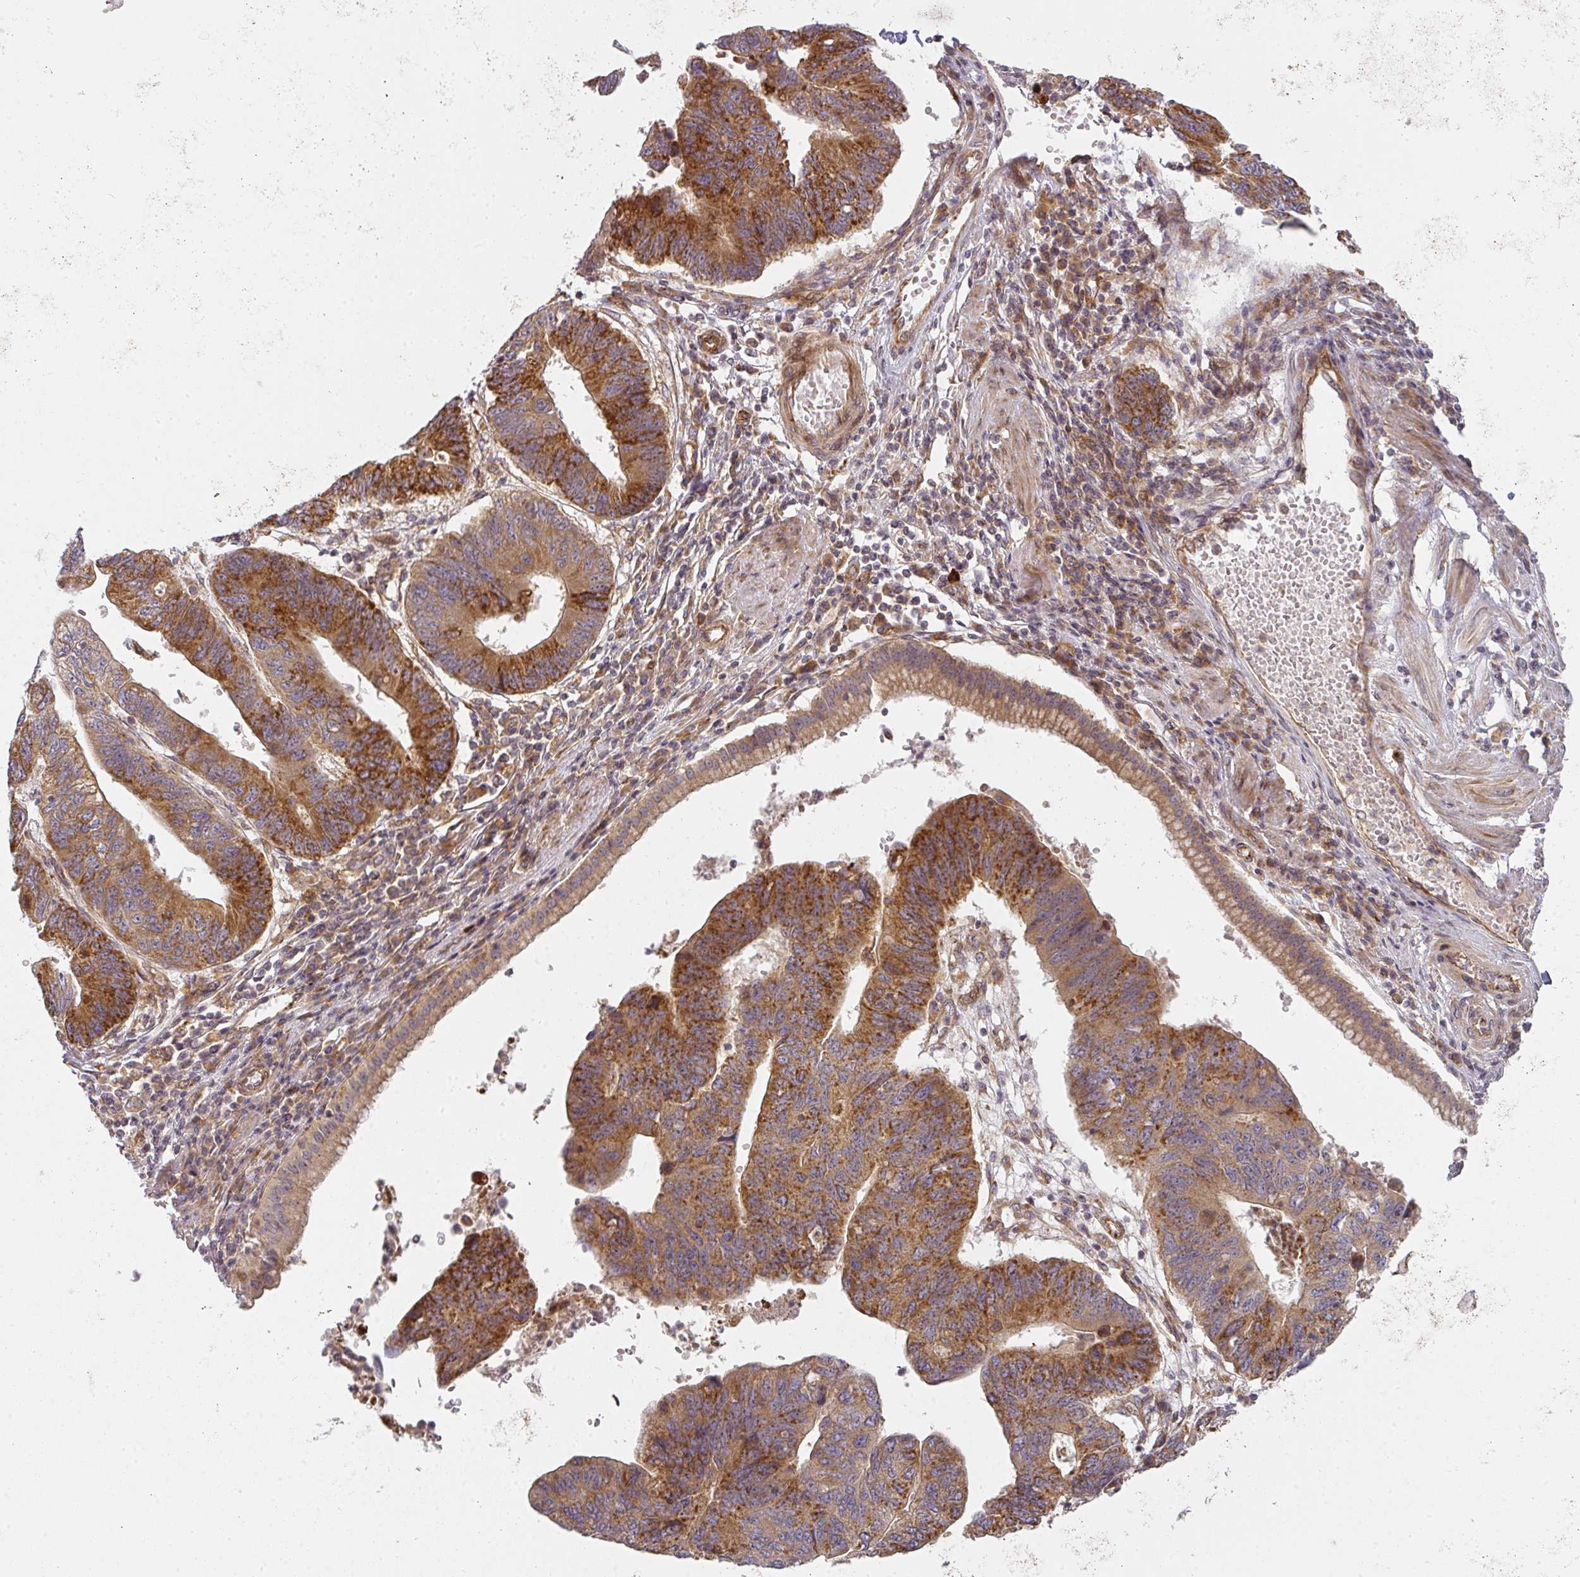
{"staining": {"intensity": "strong", "quantity": ">75%", "location": "cytoplasmic/membranous"}, "tissue": "stomach cancer", "cell_type": "Tumor cells", "image_type": "cancer", "snomed": [{"axis": "morphology", "description": "Adenocarcinoma, NOS"}, {"axis": "topography", "description": "Stomach"}], "caption": "This histopathology image reveals immunohistochemistry (IHC) staining of stomach adenocarcinoma, with high strong cytoplasmic/membranous positivity in about >75% of tumor cells.", "gene": "CNOT1", "patient": {"sex": "male", "age": 59}}